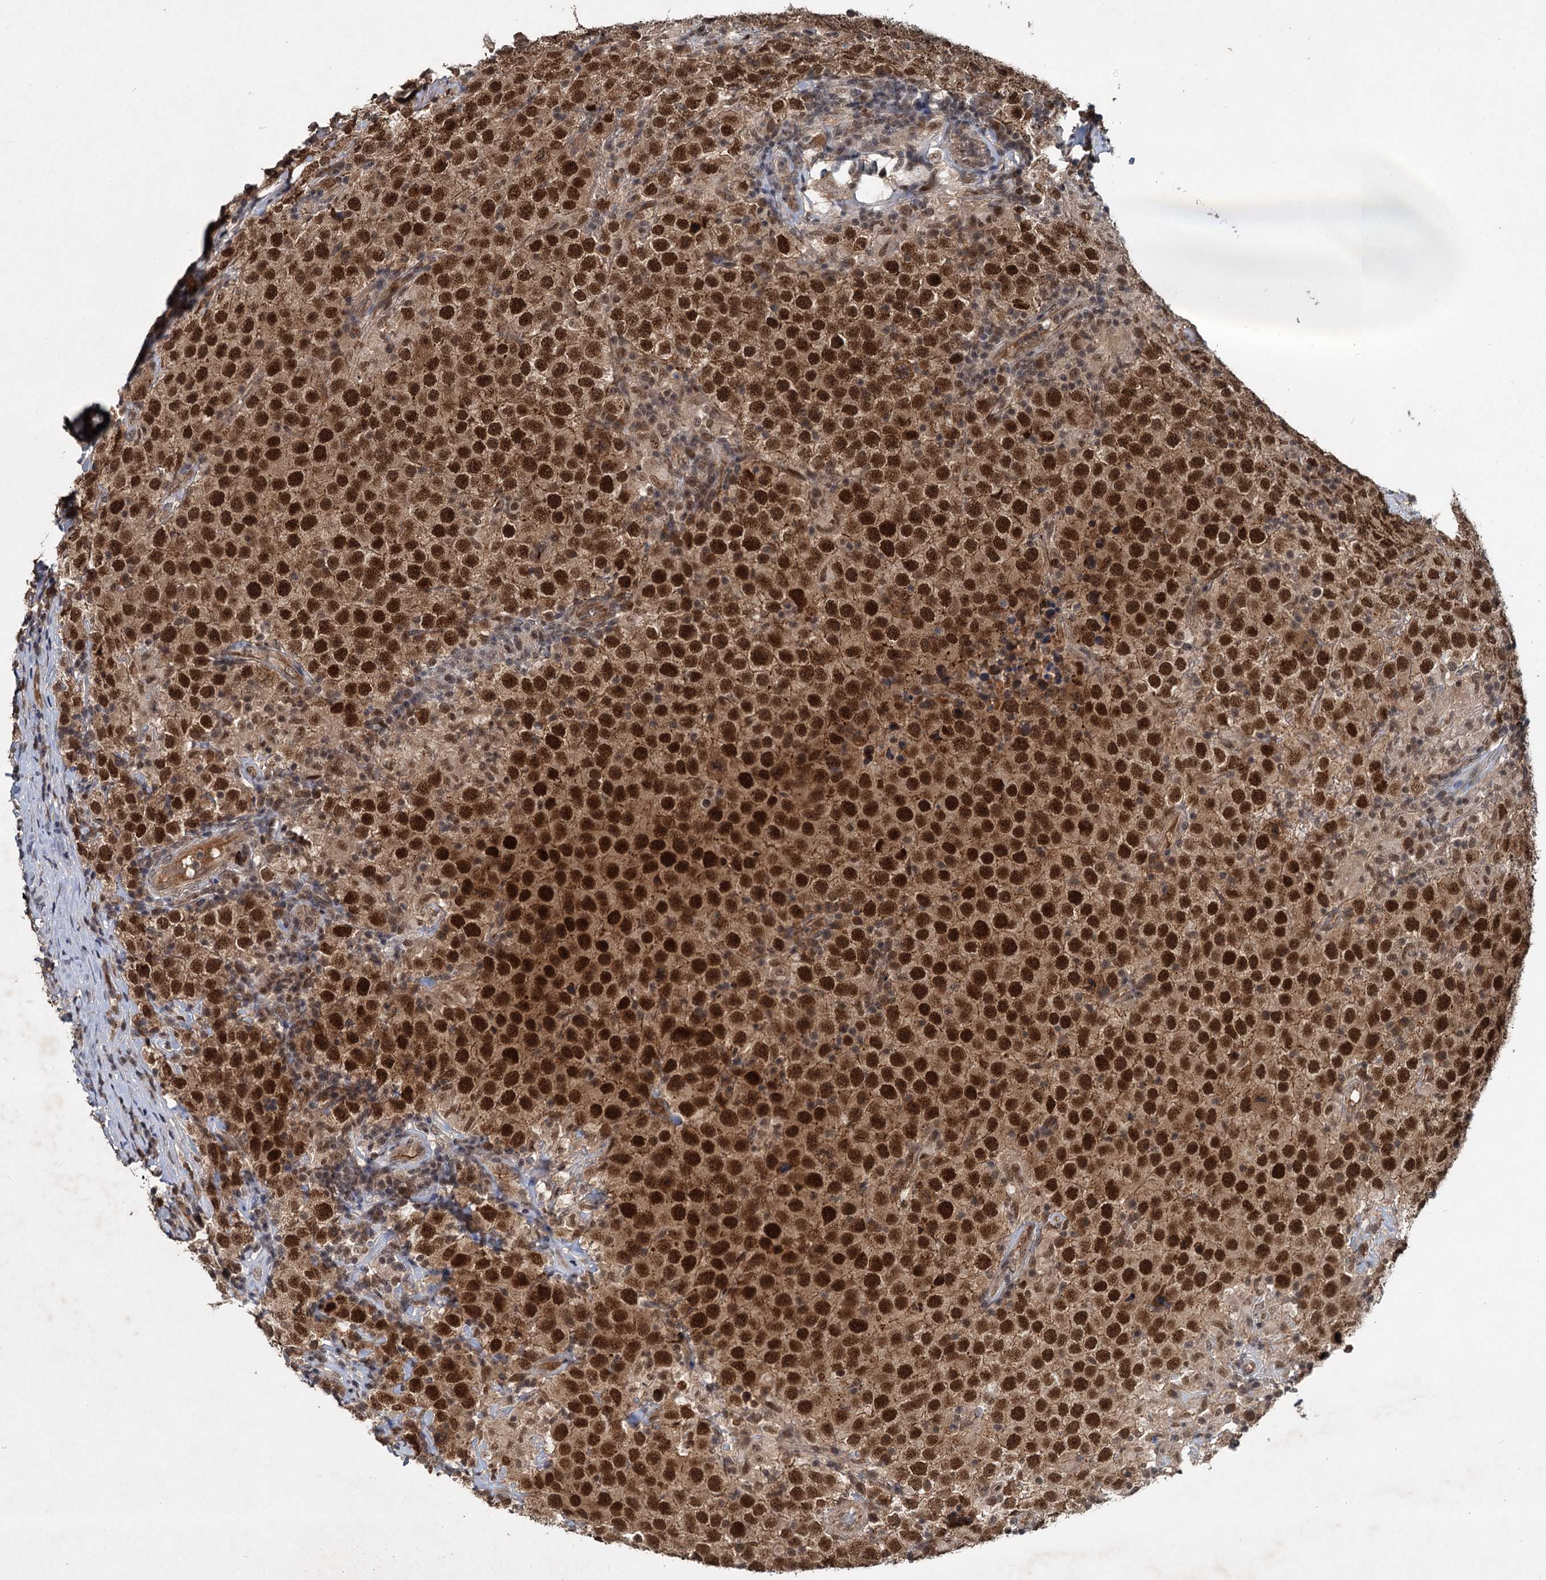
{"staining": {"intensity": "strong", "quantity": ">75%", "location": "nuclear"}, "tissue": "testis cancer", "cell_type": "Tumor cells", "image_type": "cancer", "snomed": [{"axis": "morphology", "description": "Normal tissue, NOS"}, {"axis": "morphology", "description": "Urothelial carcinoma, High grade"}, {"axis": "morphology", "description": "Seminoma, NOS"}, {"axis": "morphology", "description": "Carcinoma, Embryonal, NOS"}, {"axis": "topography", "description": "Urinary bladder"}, {"axis": "topography", "description": "Testis"}], "caption": "High-magnification brightfield microscopy of testis cancer stained with DAB (brown) and counterstained with hematoxylin (blue). tumor cells exhibit strong nuclear positivity is present in approximately>75% of cells. Ihc stains the protein of interest in brown and the nuclei are stained blue.", "gene": "RITA1", "patient": {"sex": "male", "age": 41}}